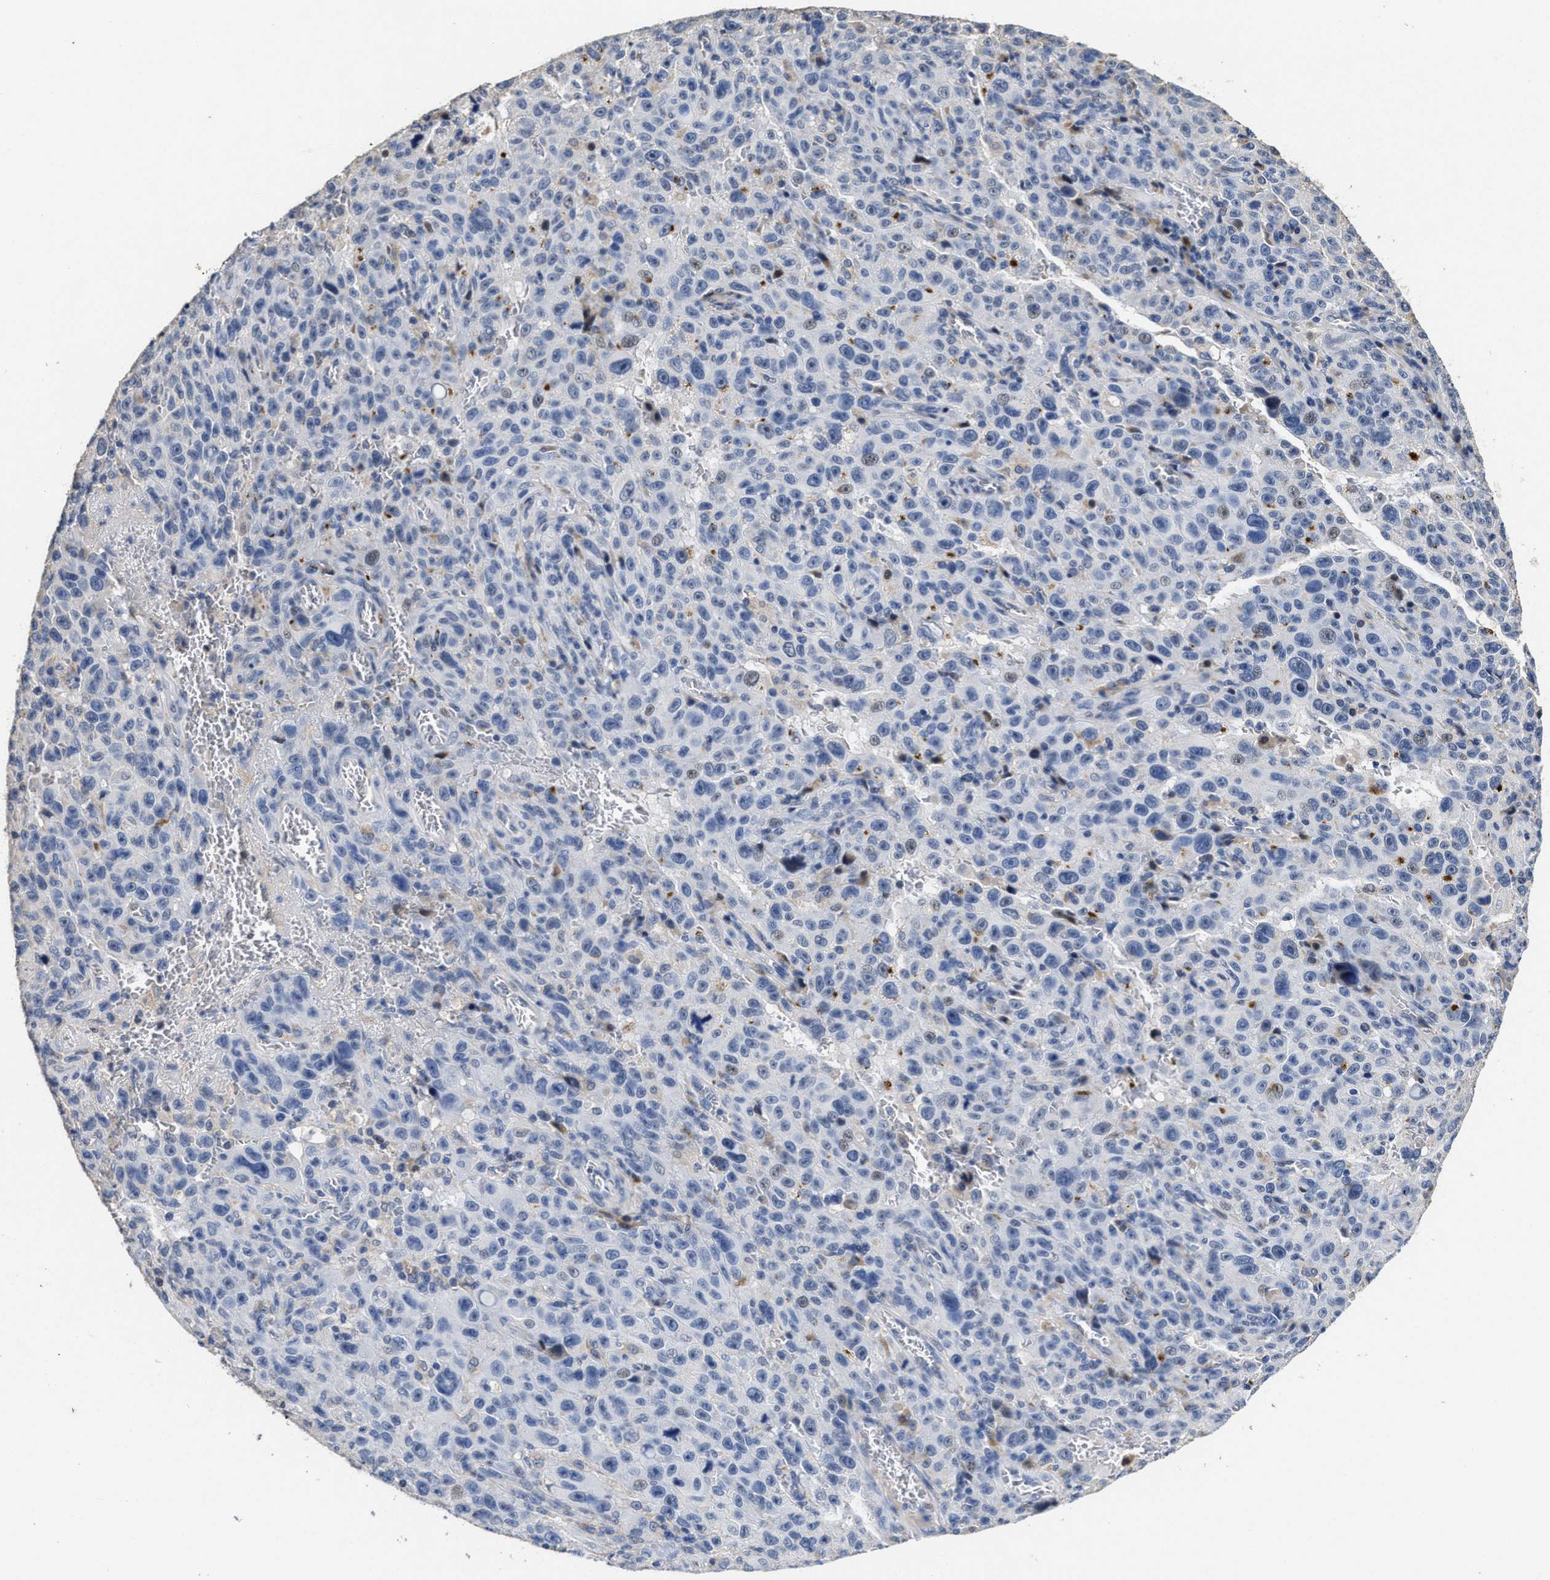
{"staining": {"intensity": "negative", "quantity": "none", "location": "none"}, "tissue": "melanoma", "cell_type": "Tumor cells", "image_type": "cancer", "snomed": [{"axis": "morphology", "description": "Malignant melanoma, NOS"}, {"axis": "topography", "description": "Skin"}], "caption": "An immunohistochemistry photomicrograph of malignant melanoma is shown. There is no staining in tumor cells of malignant melanoma.", "gene": "ZFAT", "patient": {"sex": "female", "age": 82}}